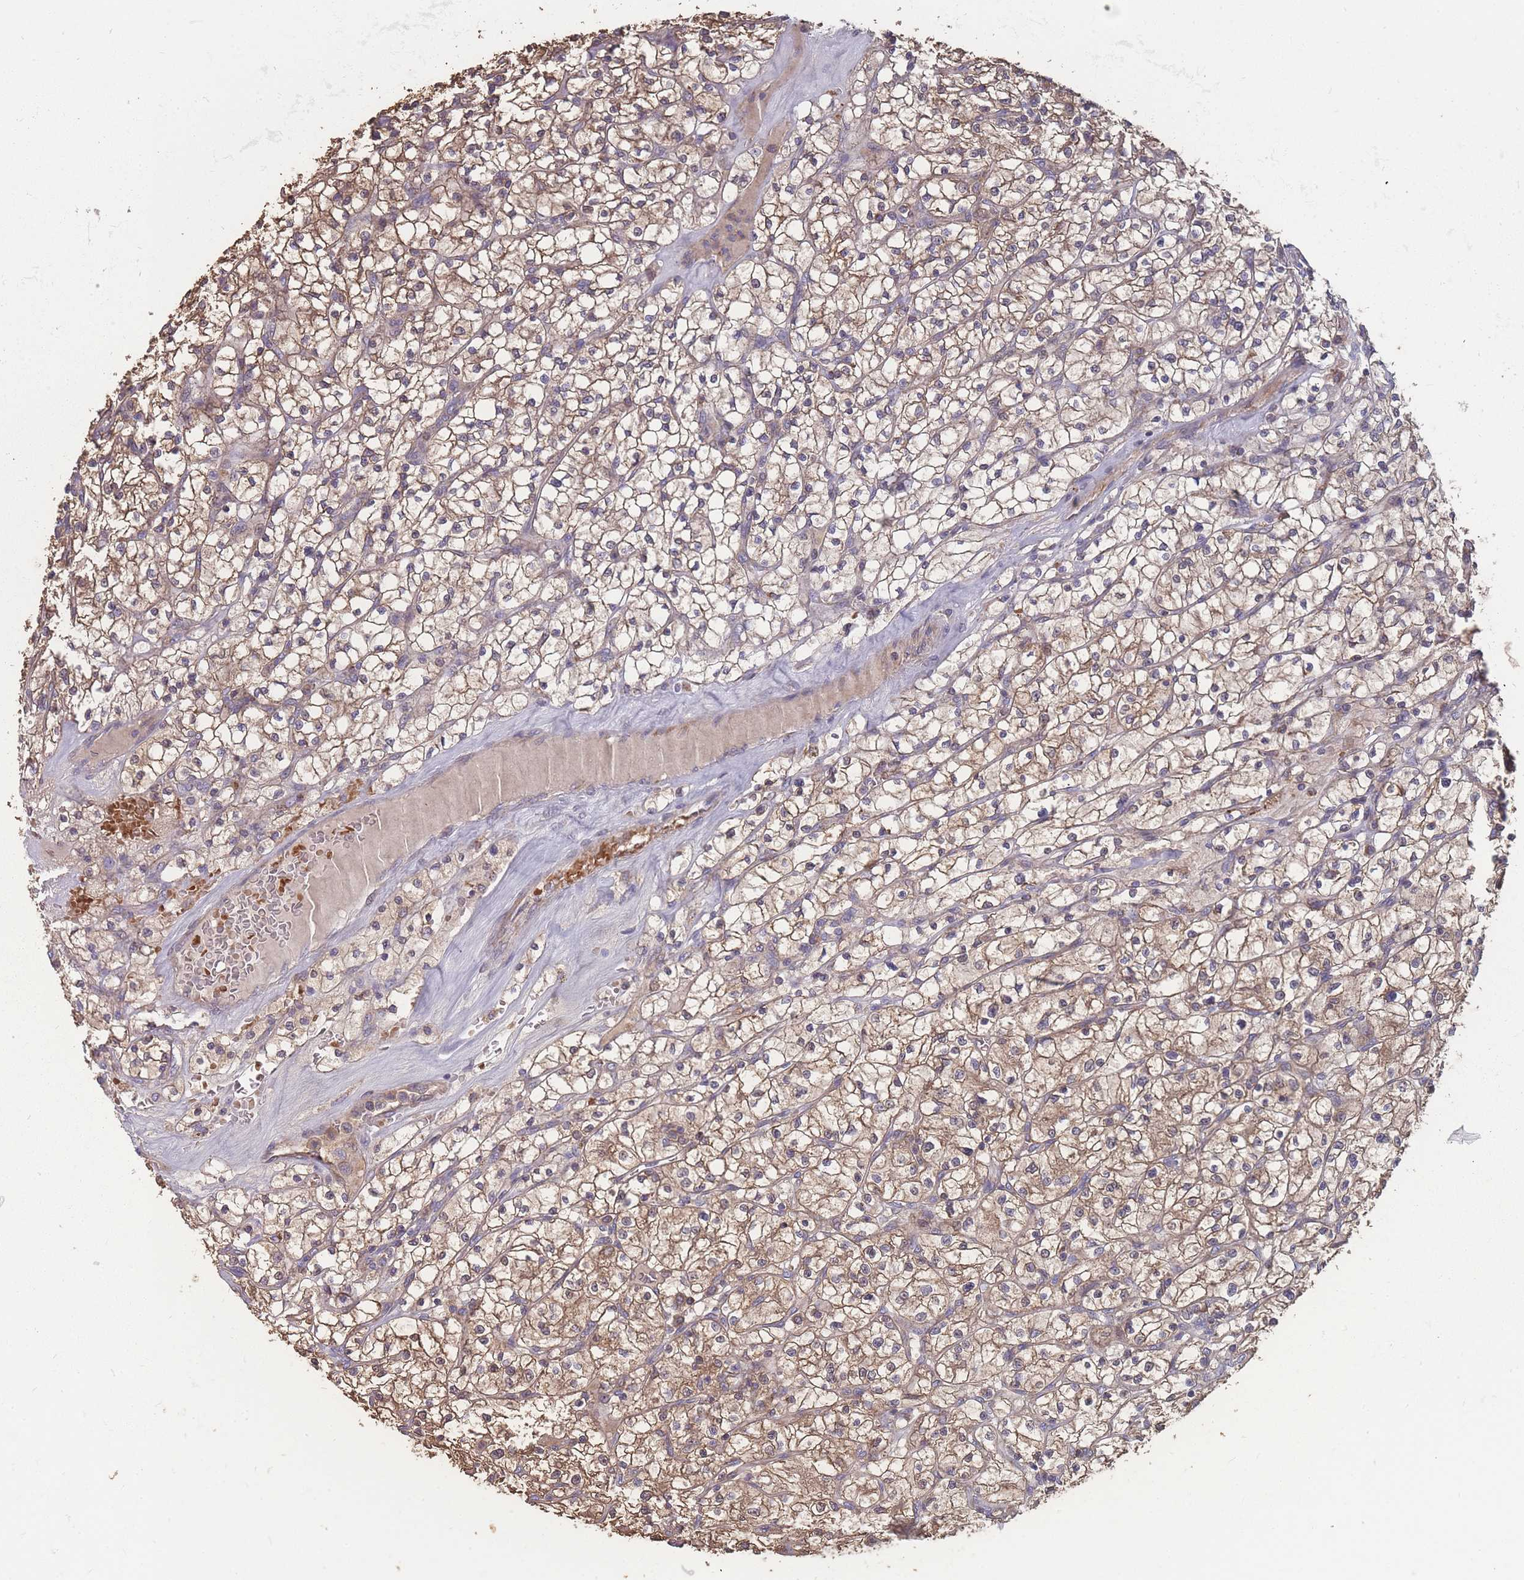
{"staining": {"intensity": "weak", "quantity": "25%-75%", "location": "cytoplasmic/membranous"}, "tissue": "renal cancer", "cell_type": "Tumor cells", "image_type": "cancer", "snomed": [{"axis": "morphology", "description": "Adenocarcinoma, NOS"}, {"axis": "topography", "description": "Kidney"}], "caption": "Immunohistochemical staining of renal cancer (adenocarcinoma) shows low levels of weak cytoplasmic/membranous protein expression in approximately 25%-75% of tumor cells.", "gene": "SLC35B4", "patient": {"sex": "female", "age": 64}}